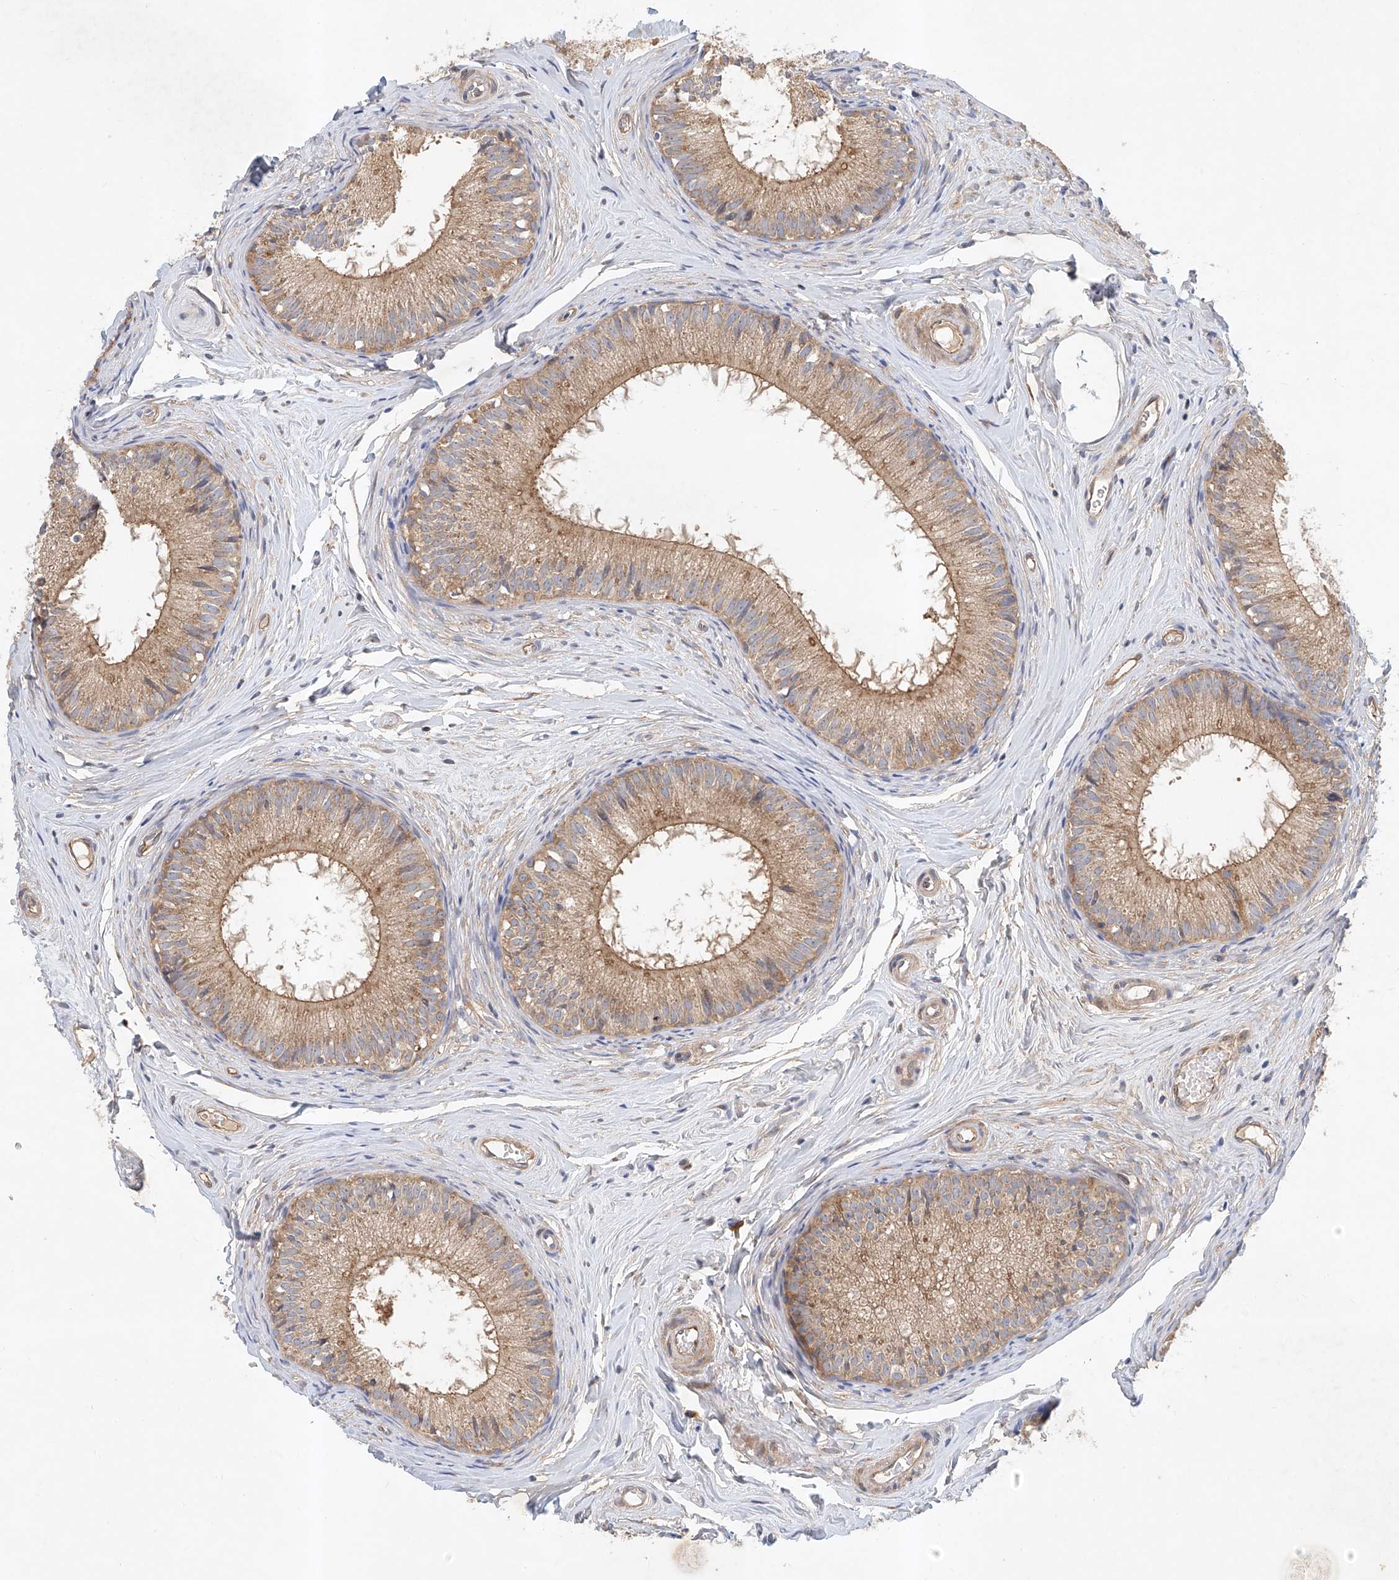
{"staining": {"intensity": "moderate", "quantity": ">75%", "location": "cytoplasmic/membranous"}, "tissue": "epididymis", "cell_type": "Glandular cells", "image_type": "normal", "snomed": [{"axis": "morphology", "description": "Normal tissue, NOS"}, {"axis": "topography", "description": "Epididymis"}], "caption": "Immunohistochemistry (DAB (3,3'-diaminobenzidine)) staining of benign epididymis reveals moderate cytoplasmic/membranous protein positivity in approximately >75% of glandular cells.", "gene": "CARMIL1", "patient": {"sex": "male", "age": 34}}